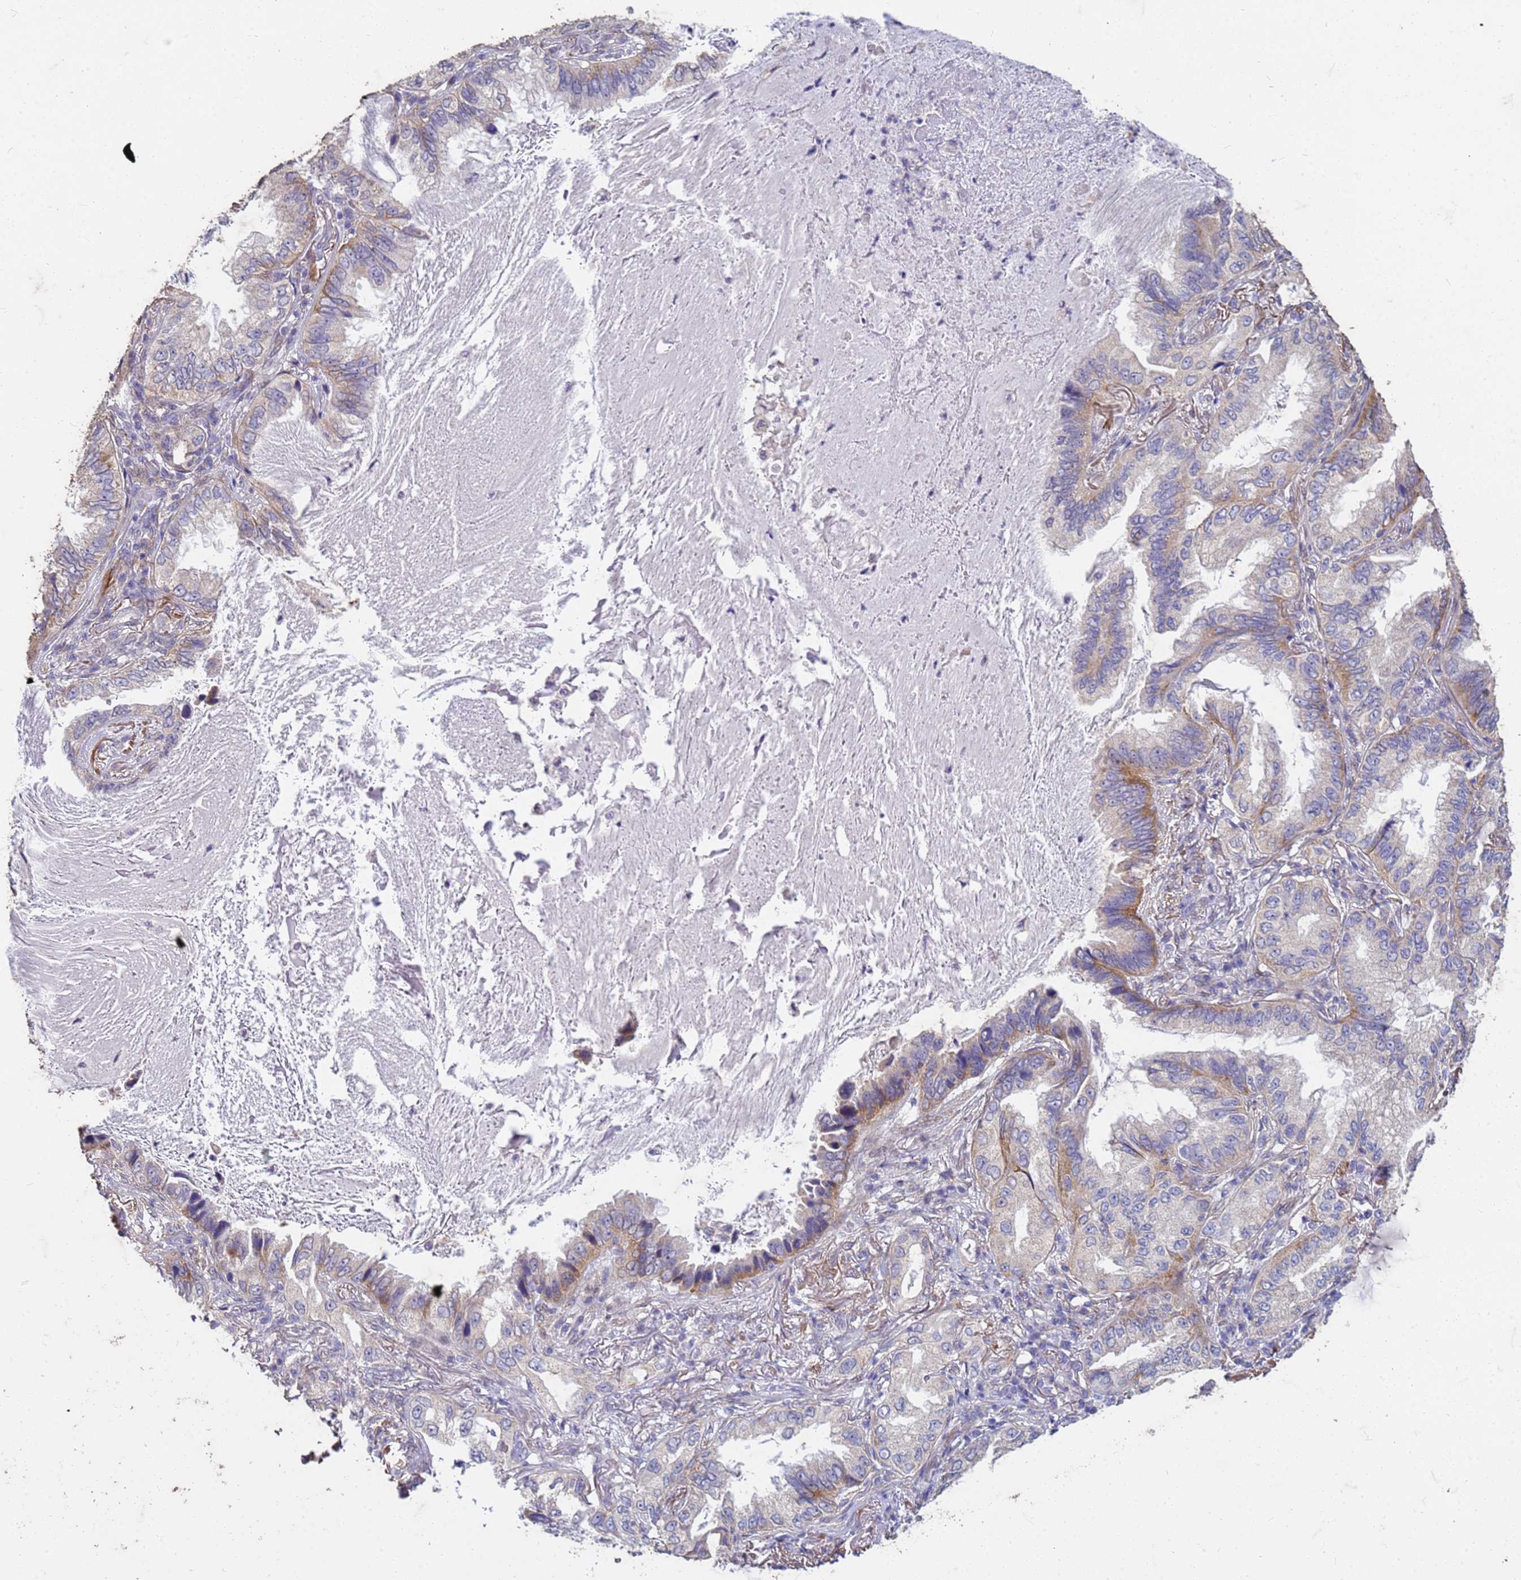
{"staining": {"intensity": "weak", "quantity": "<25%", "location": "cytoplasmic/membranous"}, "tissue": "lung cancer", "cell_type": "Tumor cells", "image_type": "cancer", "snomed": [{"axis": "morphology", "description": "Adenocarcinoma, NOS"}, {"axis": "topography", "description": "Lung"}], "caption": "This is an immunohistochemistry (IHC) image of human lung cancer. There is no staining in tumor cells.", "gene": "SLC25A15", "patient": {"sex": "female", "age": 69}}